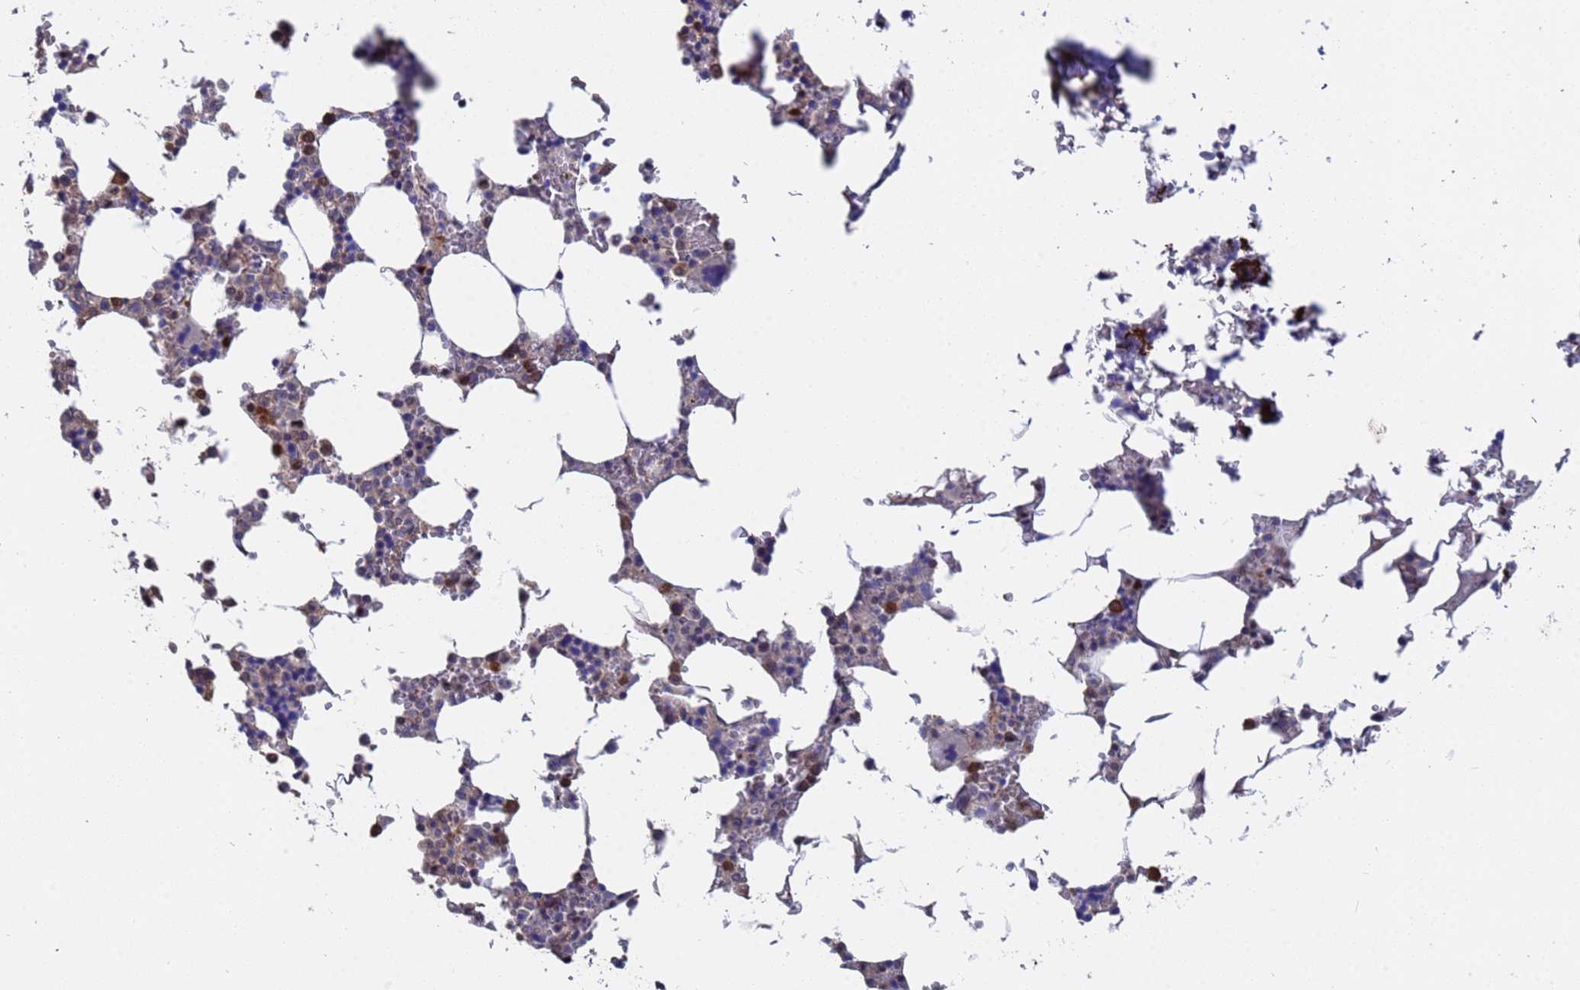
{"staining": {"intensity": "moderate", "quantity": "25%-75%", "location": "cytoplasmic/membranous"}, "tissue": "bone marrow", "cell_type": "Hematopoietic cells", "image_type": "normal", "snomed": [{"axis": "morphology", "description": "Normal tissue, NOS"}, {"axis": "topography", "description": "Bone marrow"}], "caption": "Bone marrow stained with DAB (3,3'-diaminobenzidine) immunohistochemistry reveals medium levels of moderate cytoplasmic/membranous positivity in about 25%-75% of hematopoietic cells. Nuclei are stained in blue.", "gene": "FAM25A", "patient": {"sex": "male", "age": 64}}